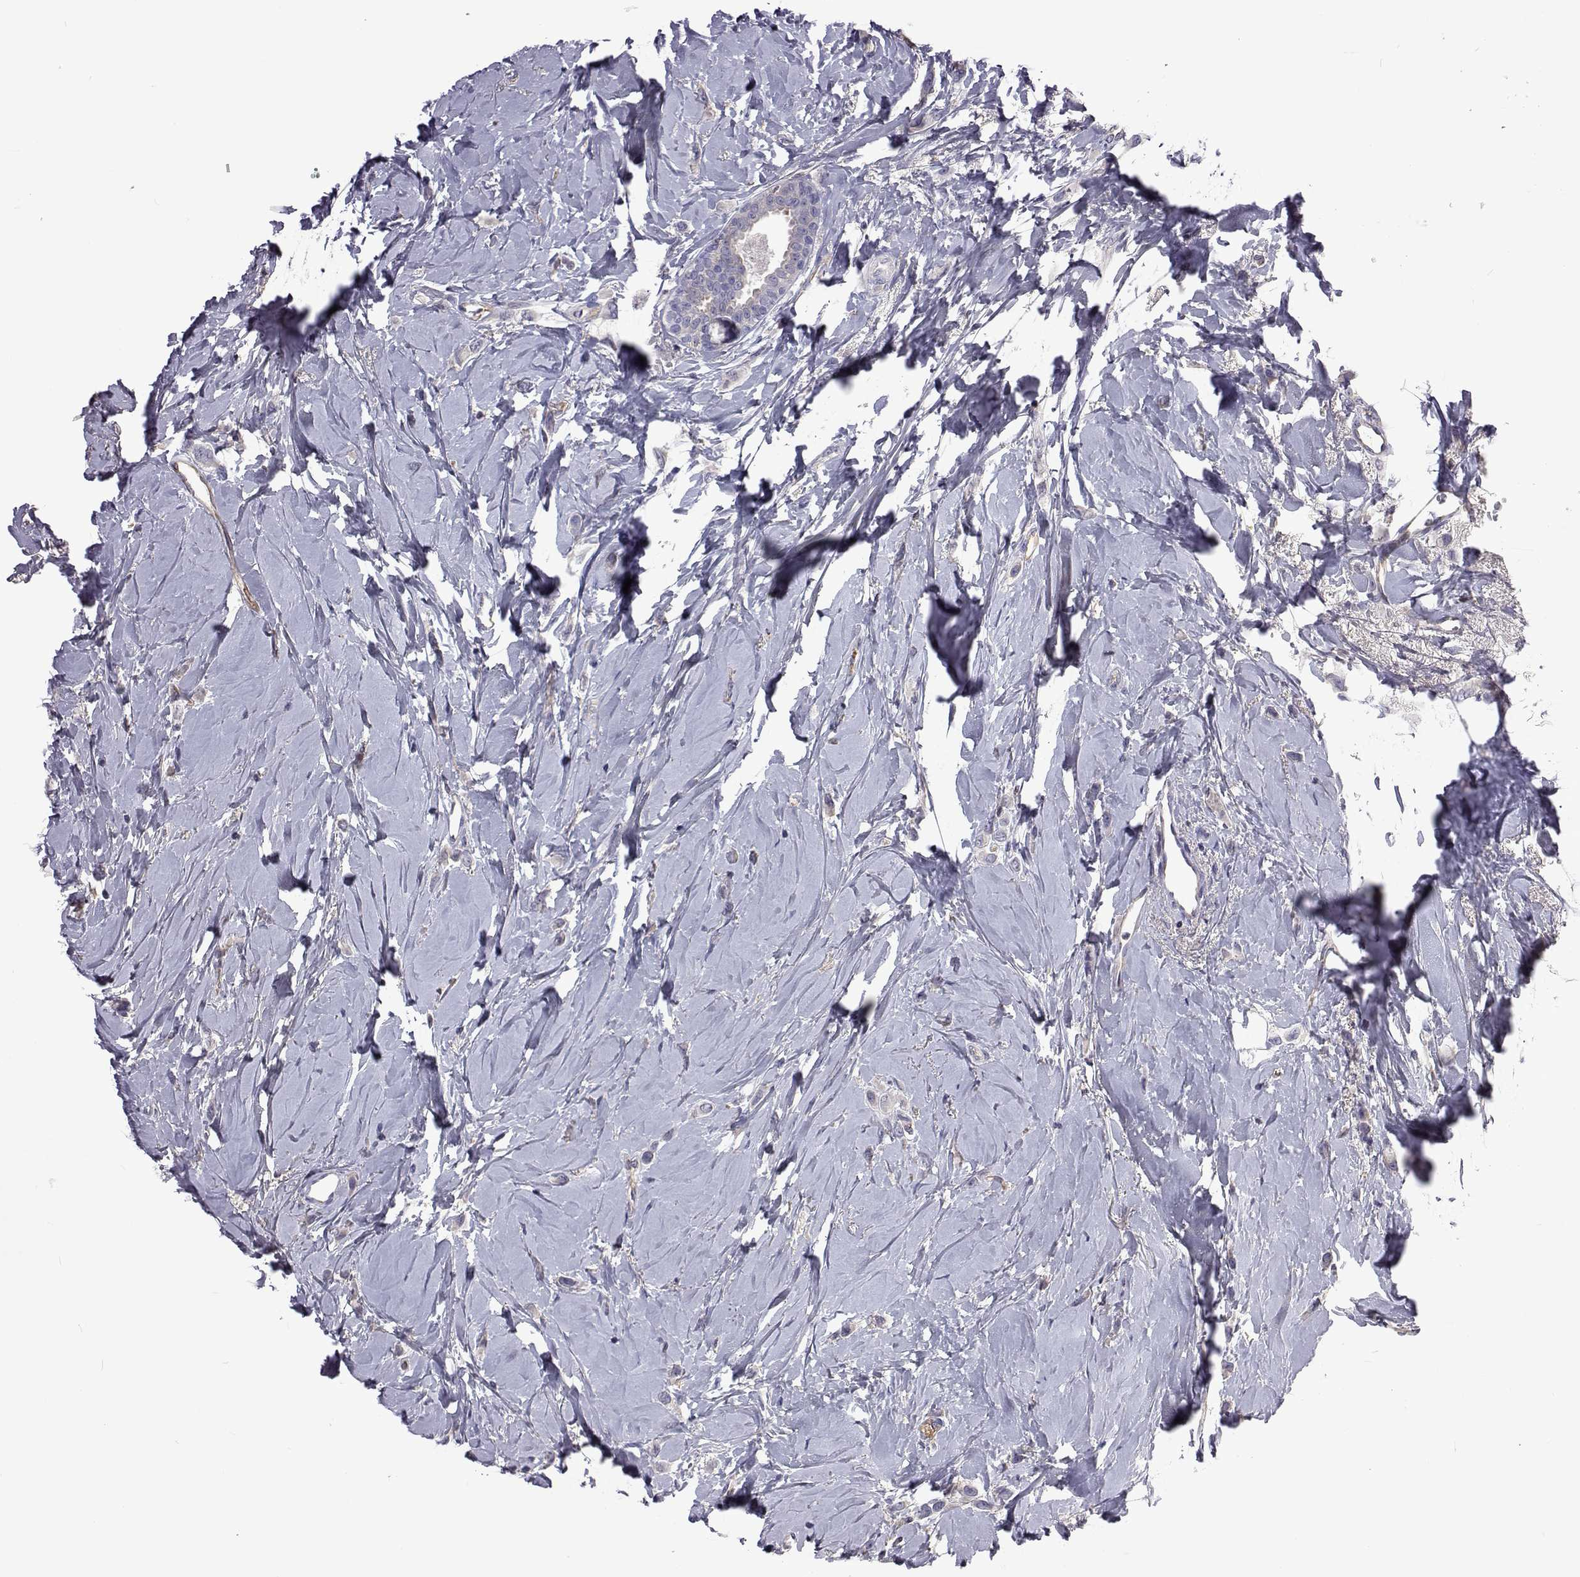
{"staining": {"intensity": "negative", "quantity": "none", "location": "none"}, "tissue": "breast cancer", "cell_type": "Tumor cells", "image_type": "cancer", "snomed": [{"axis": "morphology", "description": "Lobular carcinoma"}, {"axis": "topography", "description": "Breast"}], "caption": "DAB immunohistochemical staining of human breast cancer (lobular carcinoma) displays no significant expression in tumor cells.", "gene": "TCF15", "patient": {"sex": "female", "age": 66}}